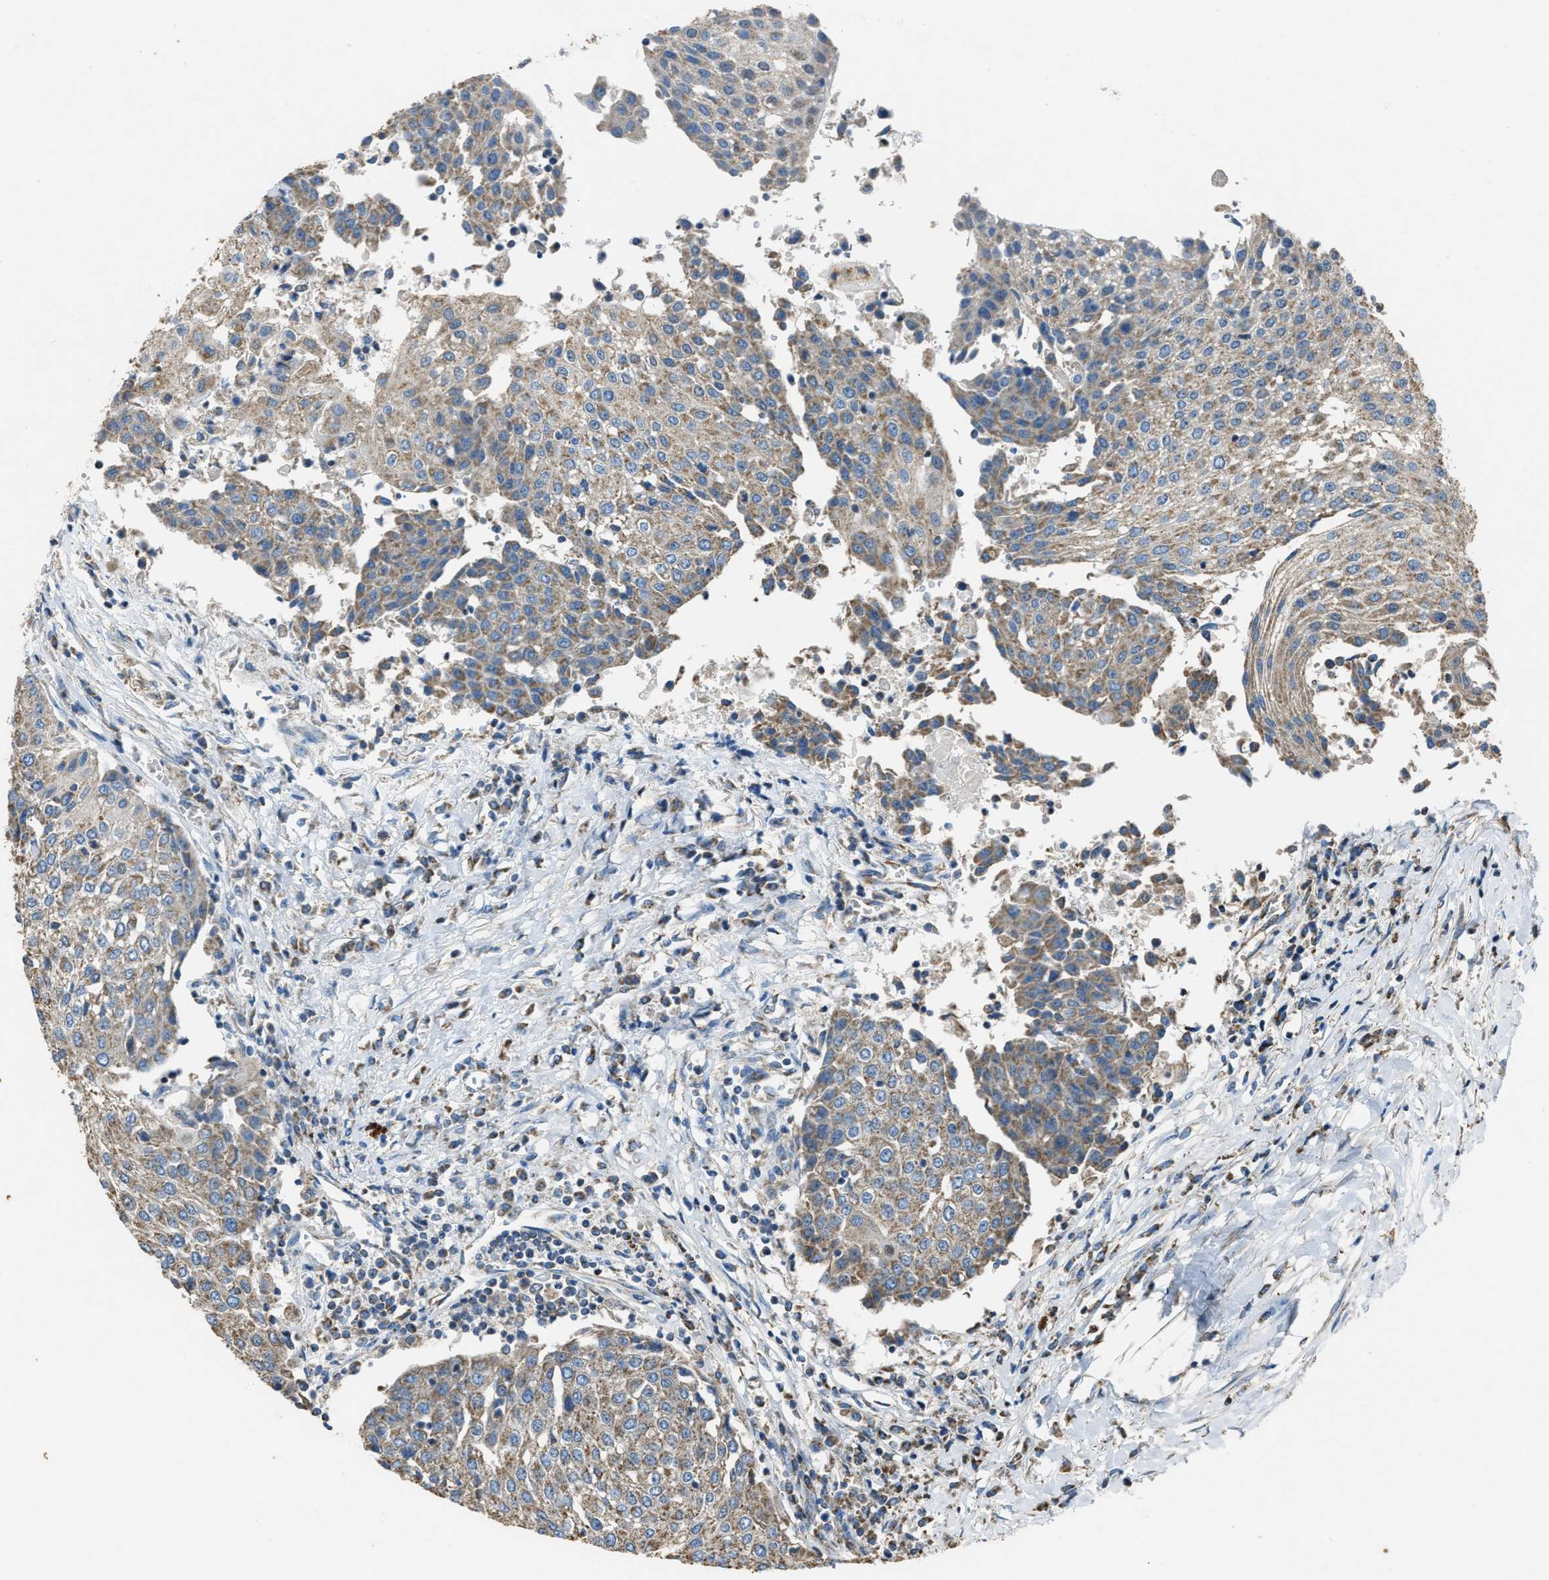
{"staining": {"intensity": "moderate", "quantity": ">75%", "location": "cytoplasmic/membranous"}, "tissue": "urothelial cancer", "cell_type": "Tumor cells", "image_type": "cancer", "snomed": [{"axis": "morphology", "description": "Urothelial carcinoma, High grade"}, {"axis": "topography", "description": "Urinary bladder"}], "caption": "Human urothelial cancer stained for a protein (brown) exhibits moderate cytoplasmic/membranous positive staining in about >75% of tumor cells.", "gene": "SLC25A11", "patient": {"sex": "female", "age": 85}}